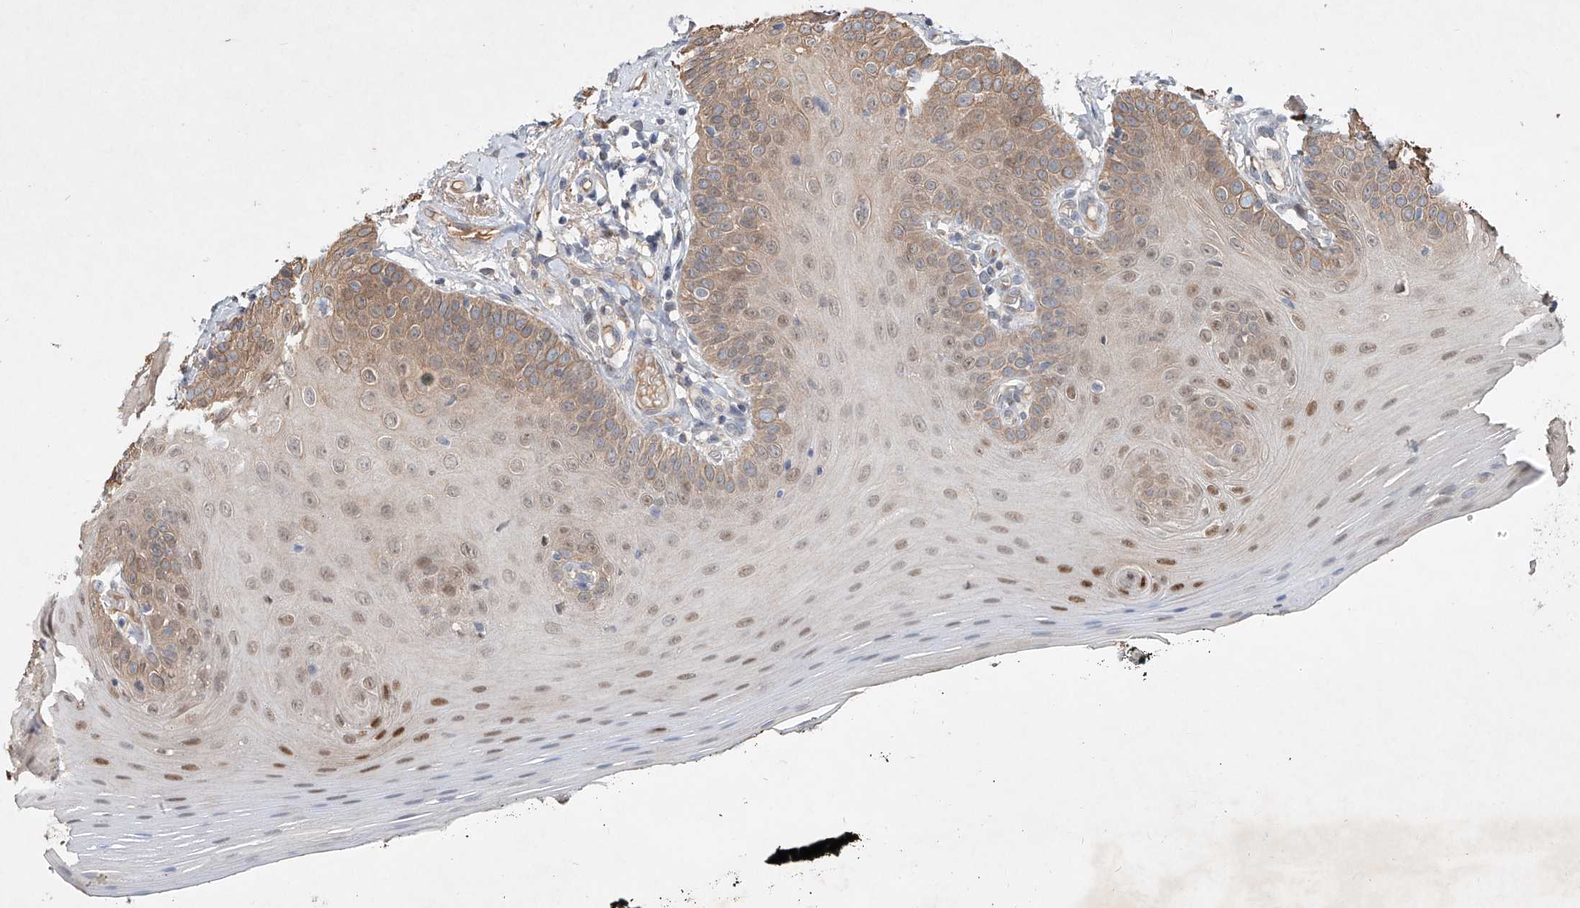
{"staining": {"intensity": "moderate", "quantity": "25%-75%", "location": "cytoplasmic/membranous,nuclear"}, "tissue": "oral mucosa", "cell_type": "Squamous epithelial cells", "image_type": "normal", "snomed": [{"axis": "morphology", "description": "Normal tissue, NOS"}, {"axis": "topography", "description": "Oral tissue"}], "caption": "Protein expression analysis of benign human oral mucosa reveals moderate cytoplasmic/membranous,nuclear staining in approximately 25%-75% of squamous epithelial cells. Using DAB (3,3'-diaminobenzidine) (brown) and hematoxylin (blue) stains, captured at high magnification using brightfield microscopy.", "gene": "IER5", "patient": {"sex": "male", "age": 74}}